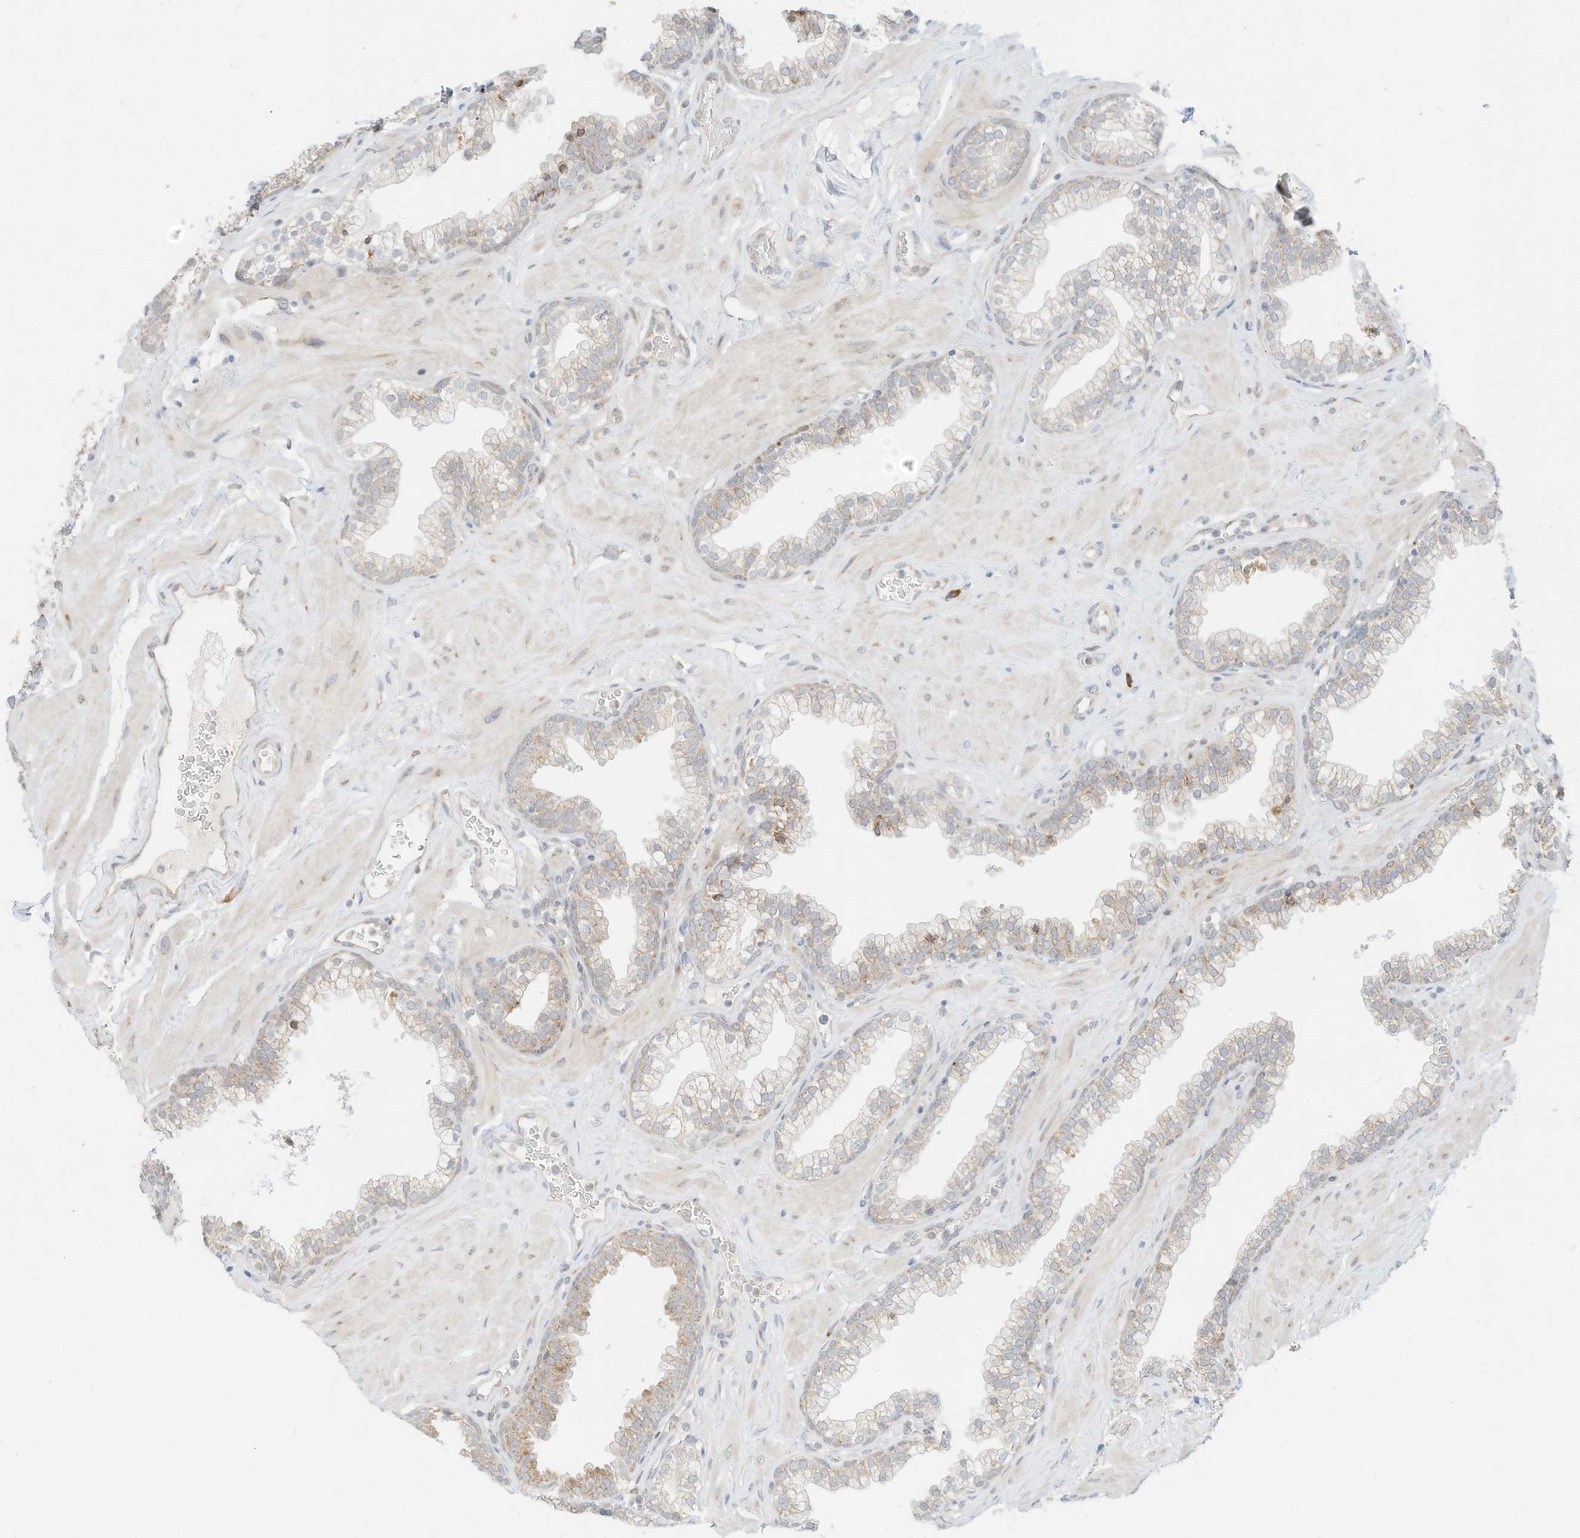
{"staining": {"intensity": "moderate", "quantity": "<25%", "location": "cytoplasmic/membranous"}, "tissue": "prostate", "cell_type": "Glandular cells", "image_type": "normal", "snomed": [{"axis": "morphology", "description": "Normal tissue, NOS"}, {"axis": "morphology", "description": "Urothelial carcinoma, Low grade"}, {"axis": "topography", "description": "Urinary bladder"}, {"axis": "topography", "description": "Prostate"}], "caption": "The micrograph demonstrates staining of benign prostate, revealing moderate cytoplasmic/membranous protein staining (brown color) within glandular cells.", "gene": "STT3A", "patient": {"sex": "male", "age": 60}}